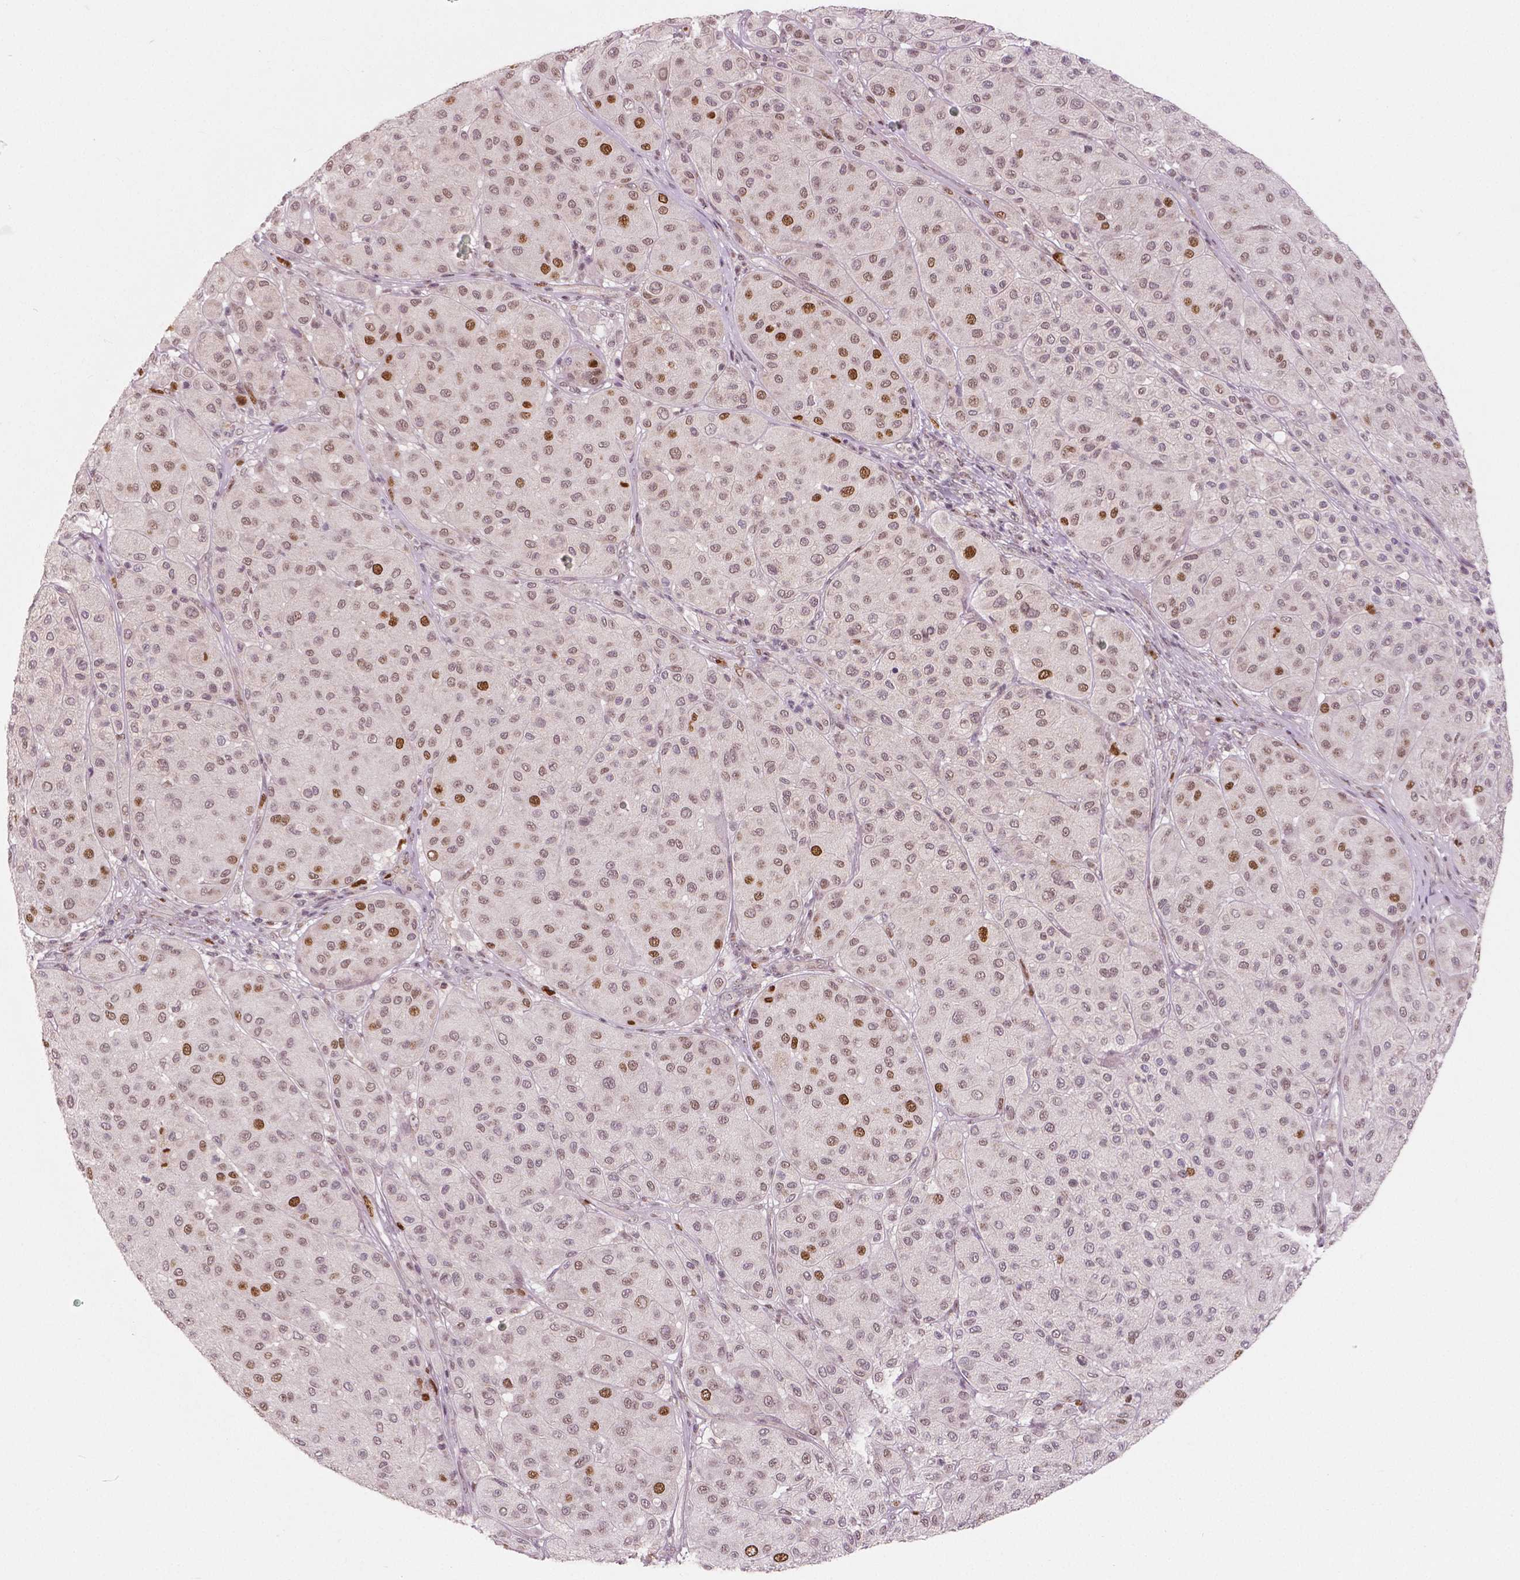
{"staining": {"intensity": "moderate", "quantity": "<25%", "location": "nuclear"}, "tissue": "melanoma", "cell_type": "Tumor cells", "image_type": "cancer", "snomed": [{"axis": "morphology", "description": "Malignant melanoma, Metastatic site"}, {"axis": "topography", "description": "Smooth muscle"}], "caption": "About <25% of tumor cells in melanoma exhibit moderate nuclear protein staining as visualized by brown immunohistochemical staining.", "gene": "NSD2", "patient": {"sex": "male", "age": 41}}